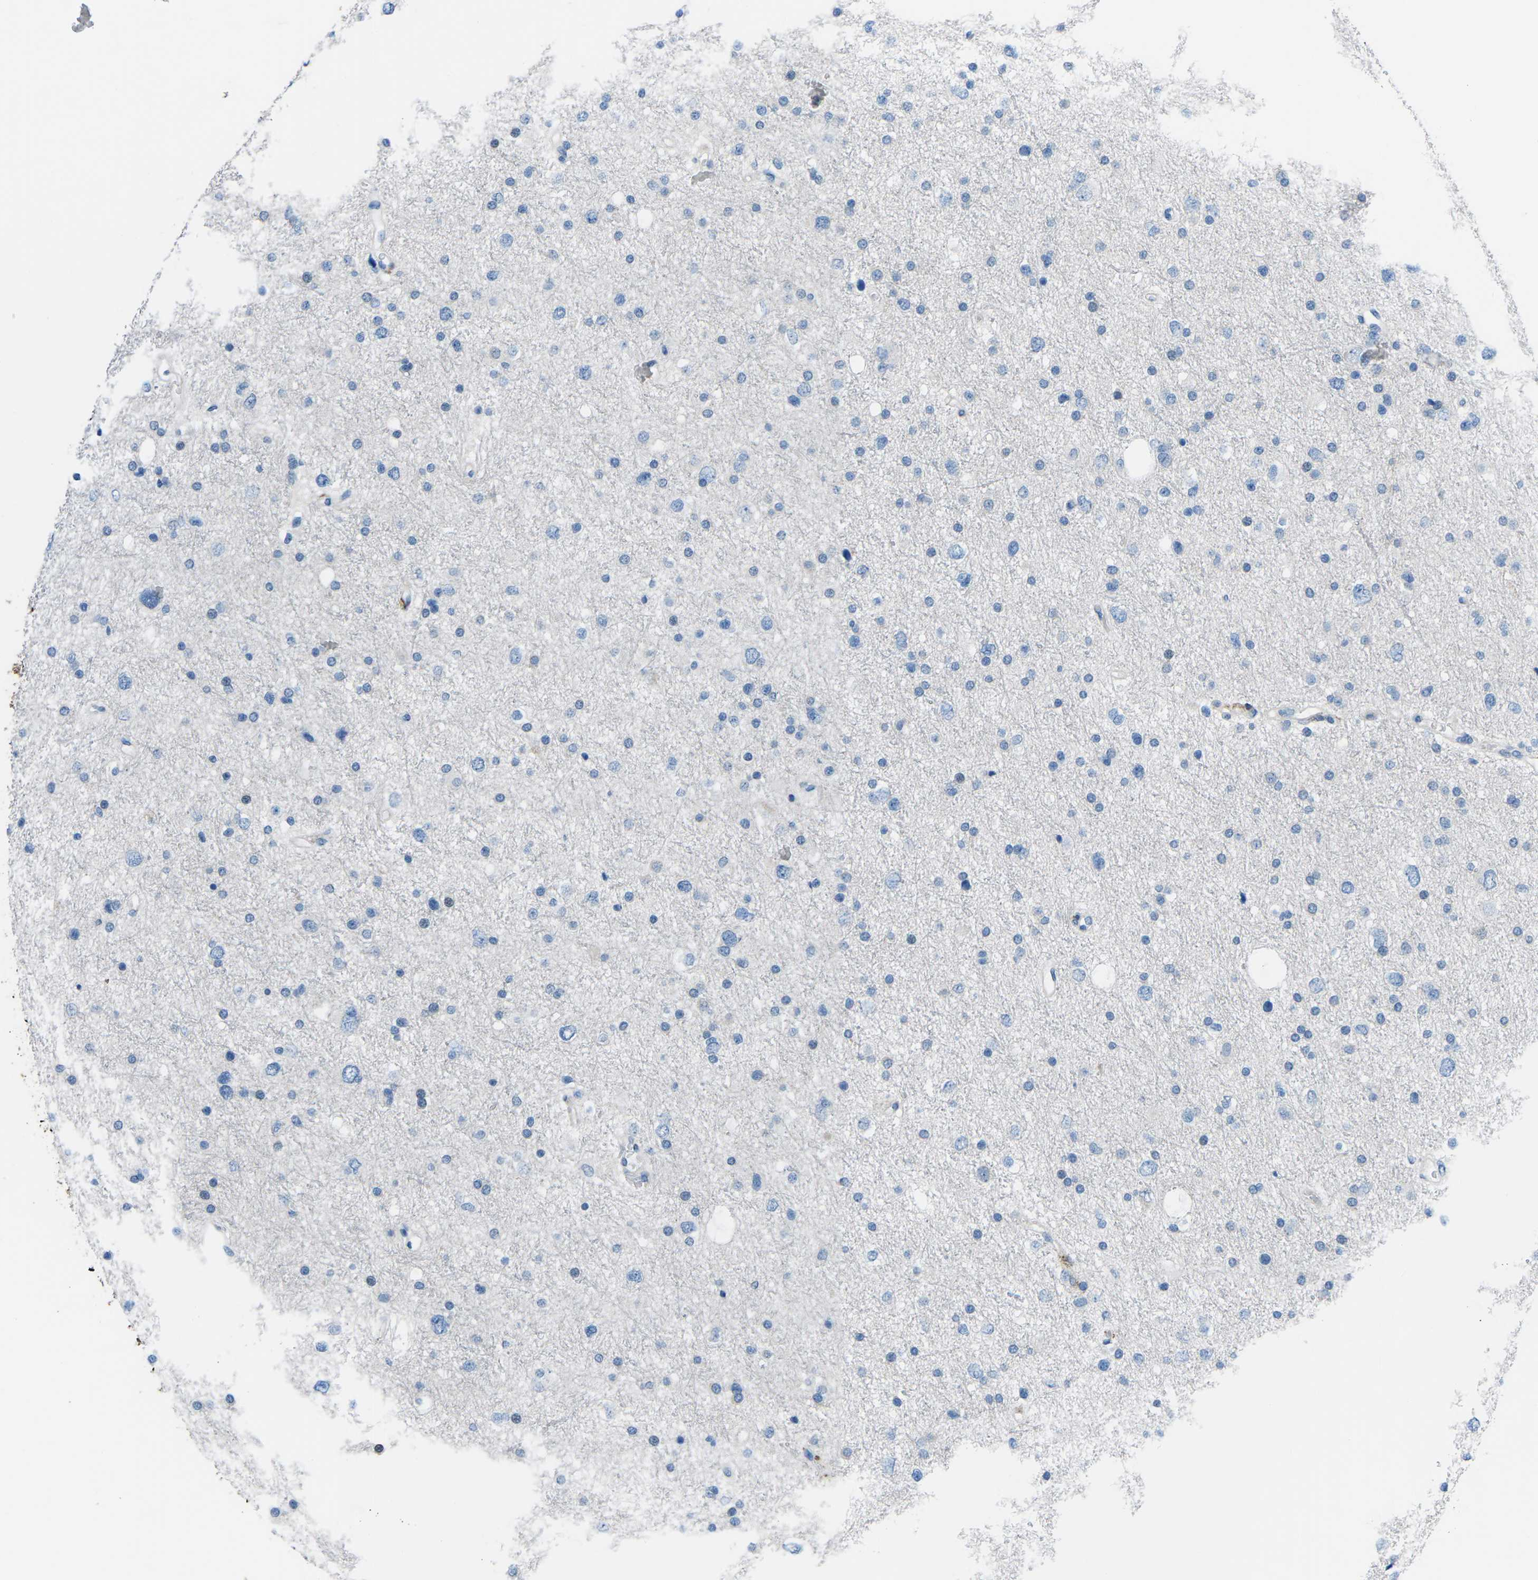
{"staining": {"intensity": "negative", "quantity": "none", "location": "none"}, "tissue": "glioma", "cell_type": "Tumor cells", "image_type": "cancer", "snomed": [{"axis": "morphology", "description": "Glioma, malignant, Low grade"}, {"axis": "topography", "description": "Brain"}], "caption": "An image of human glioma is negative for staining in tumor cells.", "gene": "PTPN1", "patient": {"sex": "female", "age": 37}}